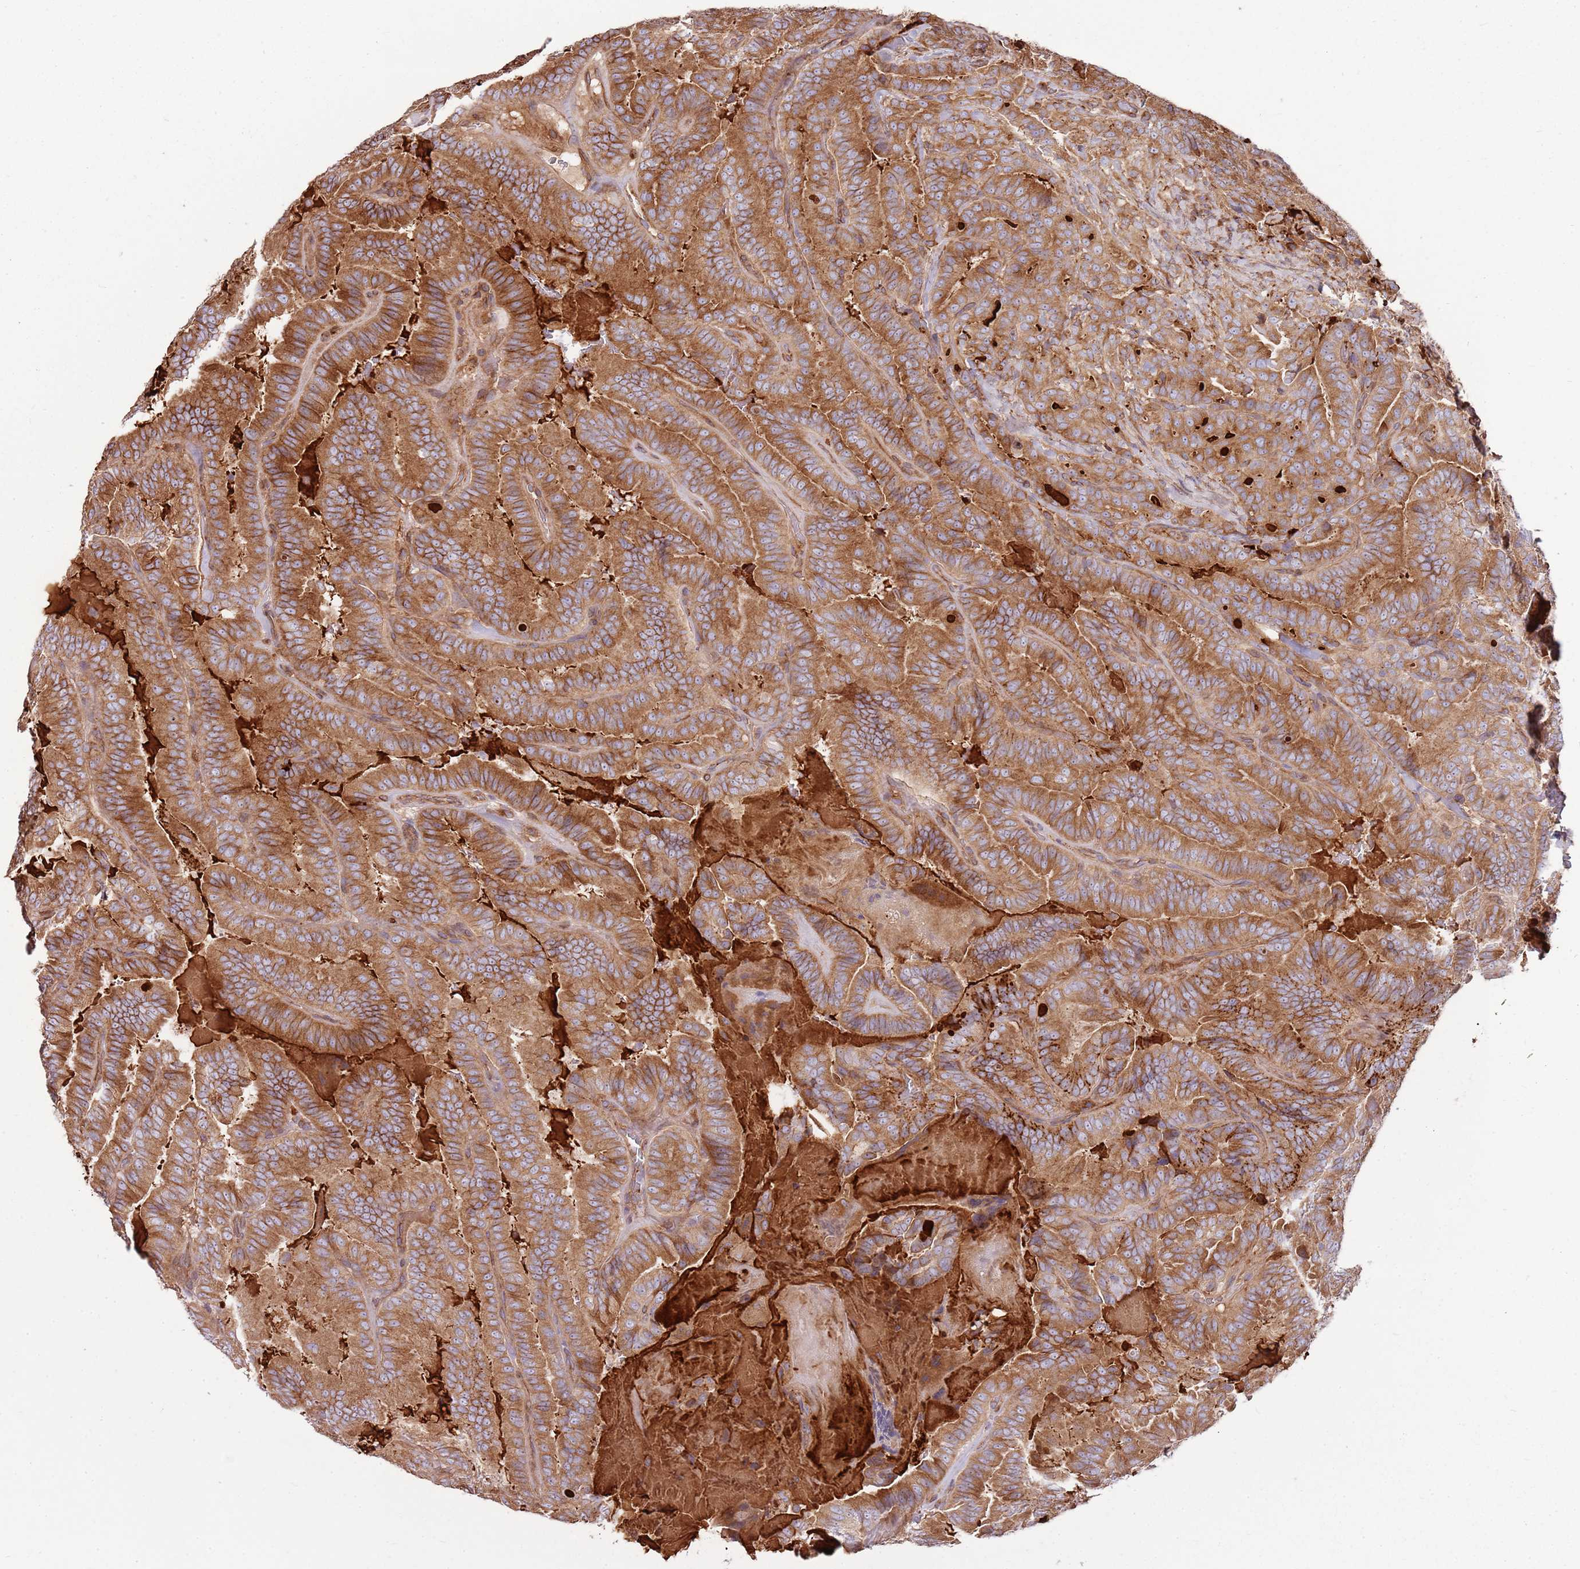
{"staining": {"intensity": "moderate", "quantity": ">75%", "location": "cytoplasmic/membranous"}, "tissue": "thyroid cancer", "cell_type": "Tumor cells", "image_type": "cancer", "snomed": [{"axis": "morphology", "description": "Papillary adenocarcinoma, NOS"}, {"axis": "topography", "description": "Thyroid gland"}], "caption": "The immunohistochemical stain labels moderate cytoplasmic/membranous expression in tumor cells of thyroid cancer (papillary adenocarcinoma) tissue.", "gene": "EMC1", "patient": {"sex": "male", "age": 61}}